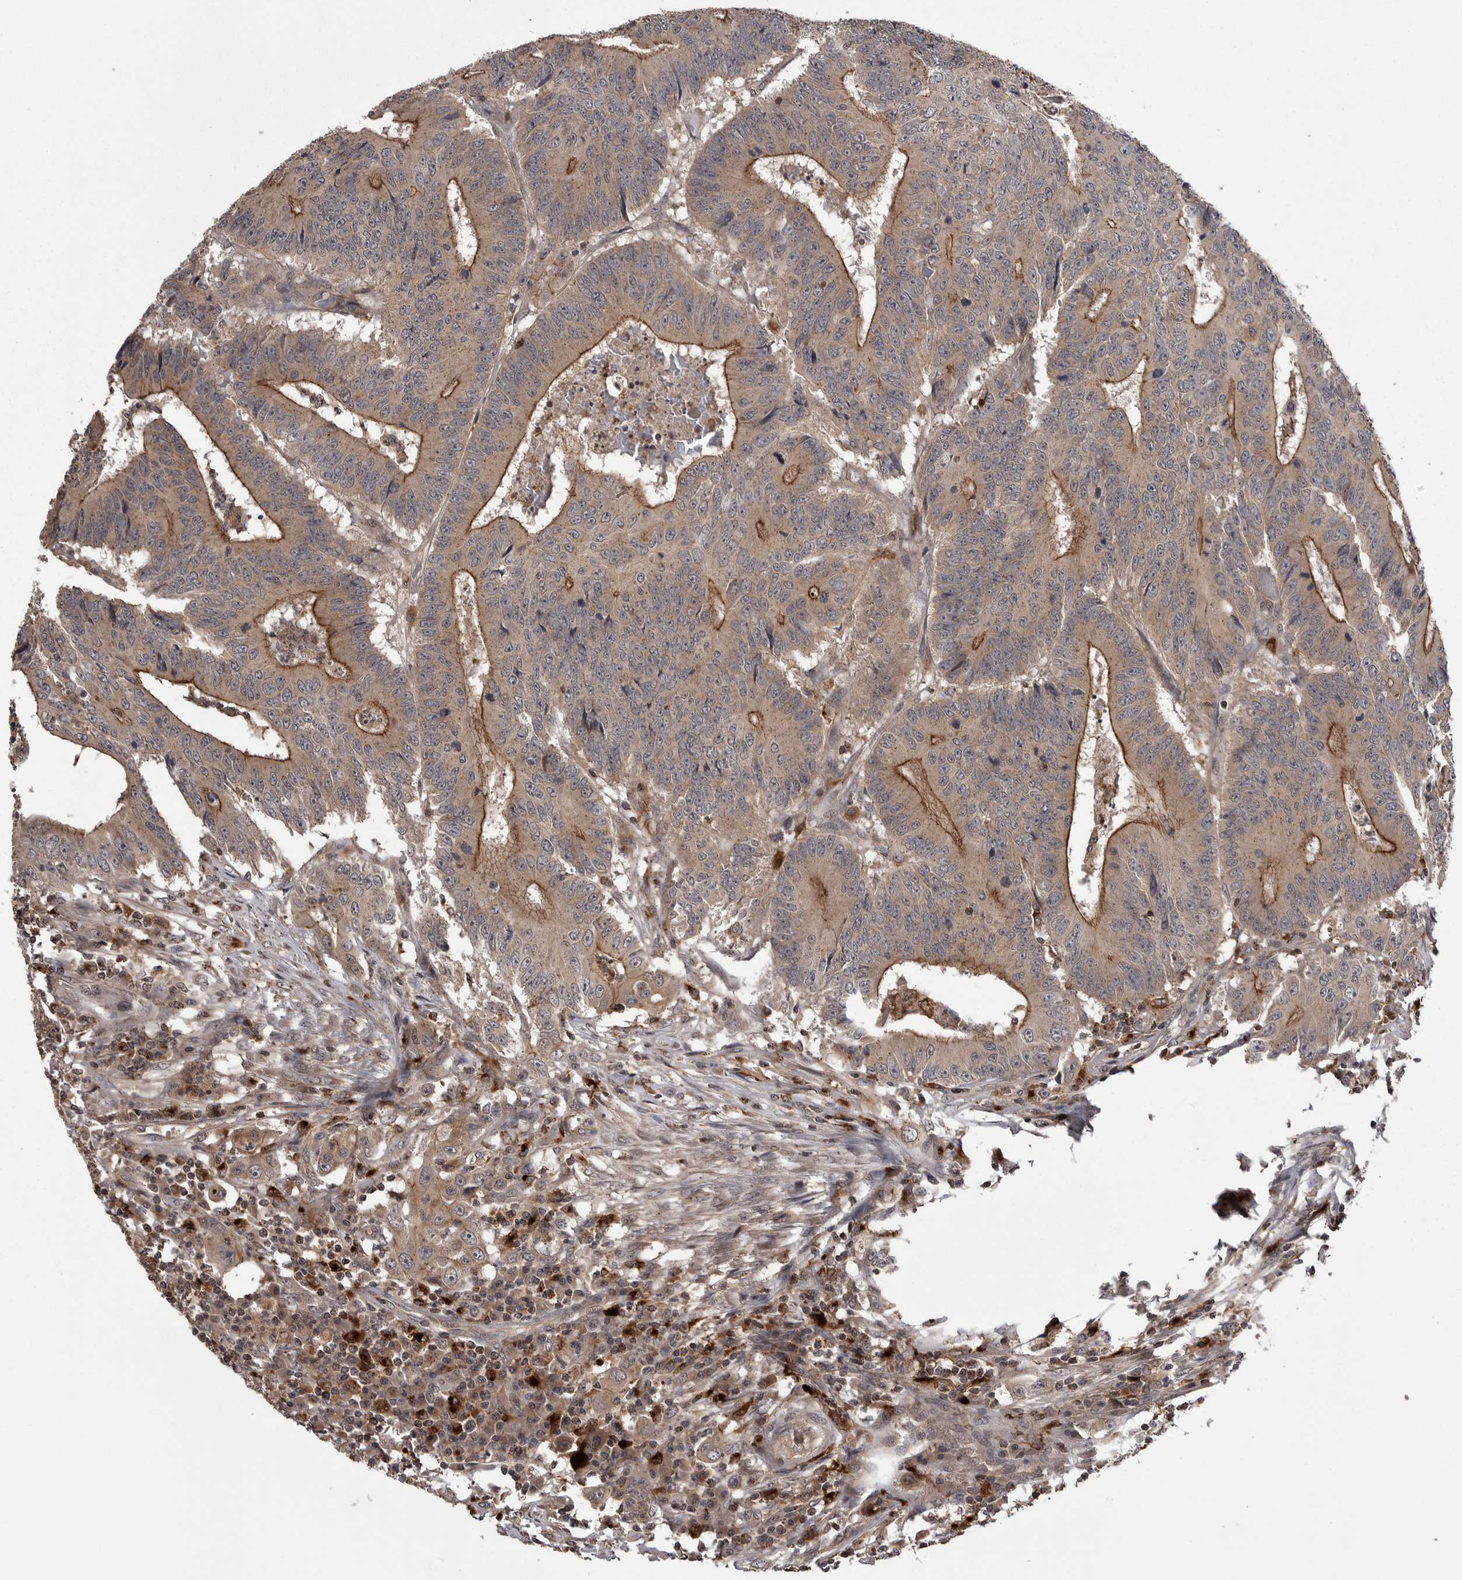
{"staining": {"intensity": "moderate", "quantity": ">75%", "location": "cytoplasmic/membranous"}, "tissue": "colorectal cancer", "cell_type": "Tumor cells", "image_type": "cancer", "snomed": [{"axis": "morphology", "description": "Adenocarcinoma, NOS"}, {"axis": "topography", "description": "Colon"}], "caption": "The immunohistochemical stain highlights moderate cytoplasmic/membranous expression in tumor cells of adenocarcinoma (colorectal) tissue.", "gene": "AOAH", "patient": {"sex": "male", "age": 83}}